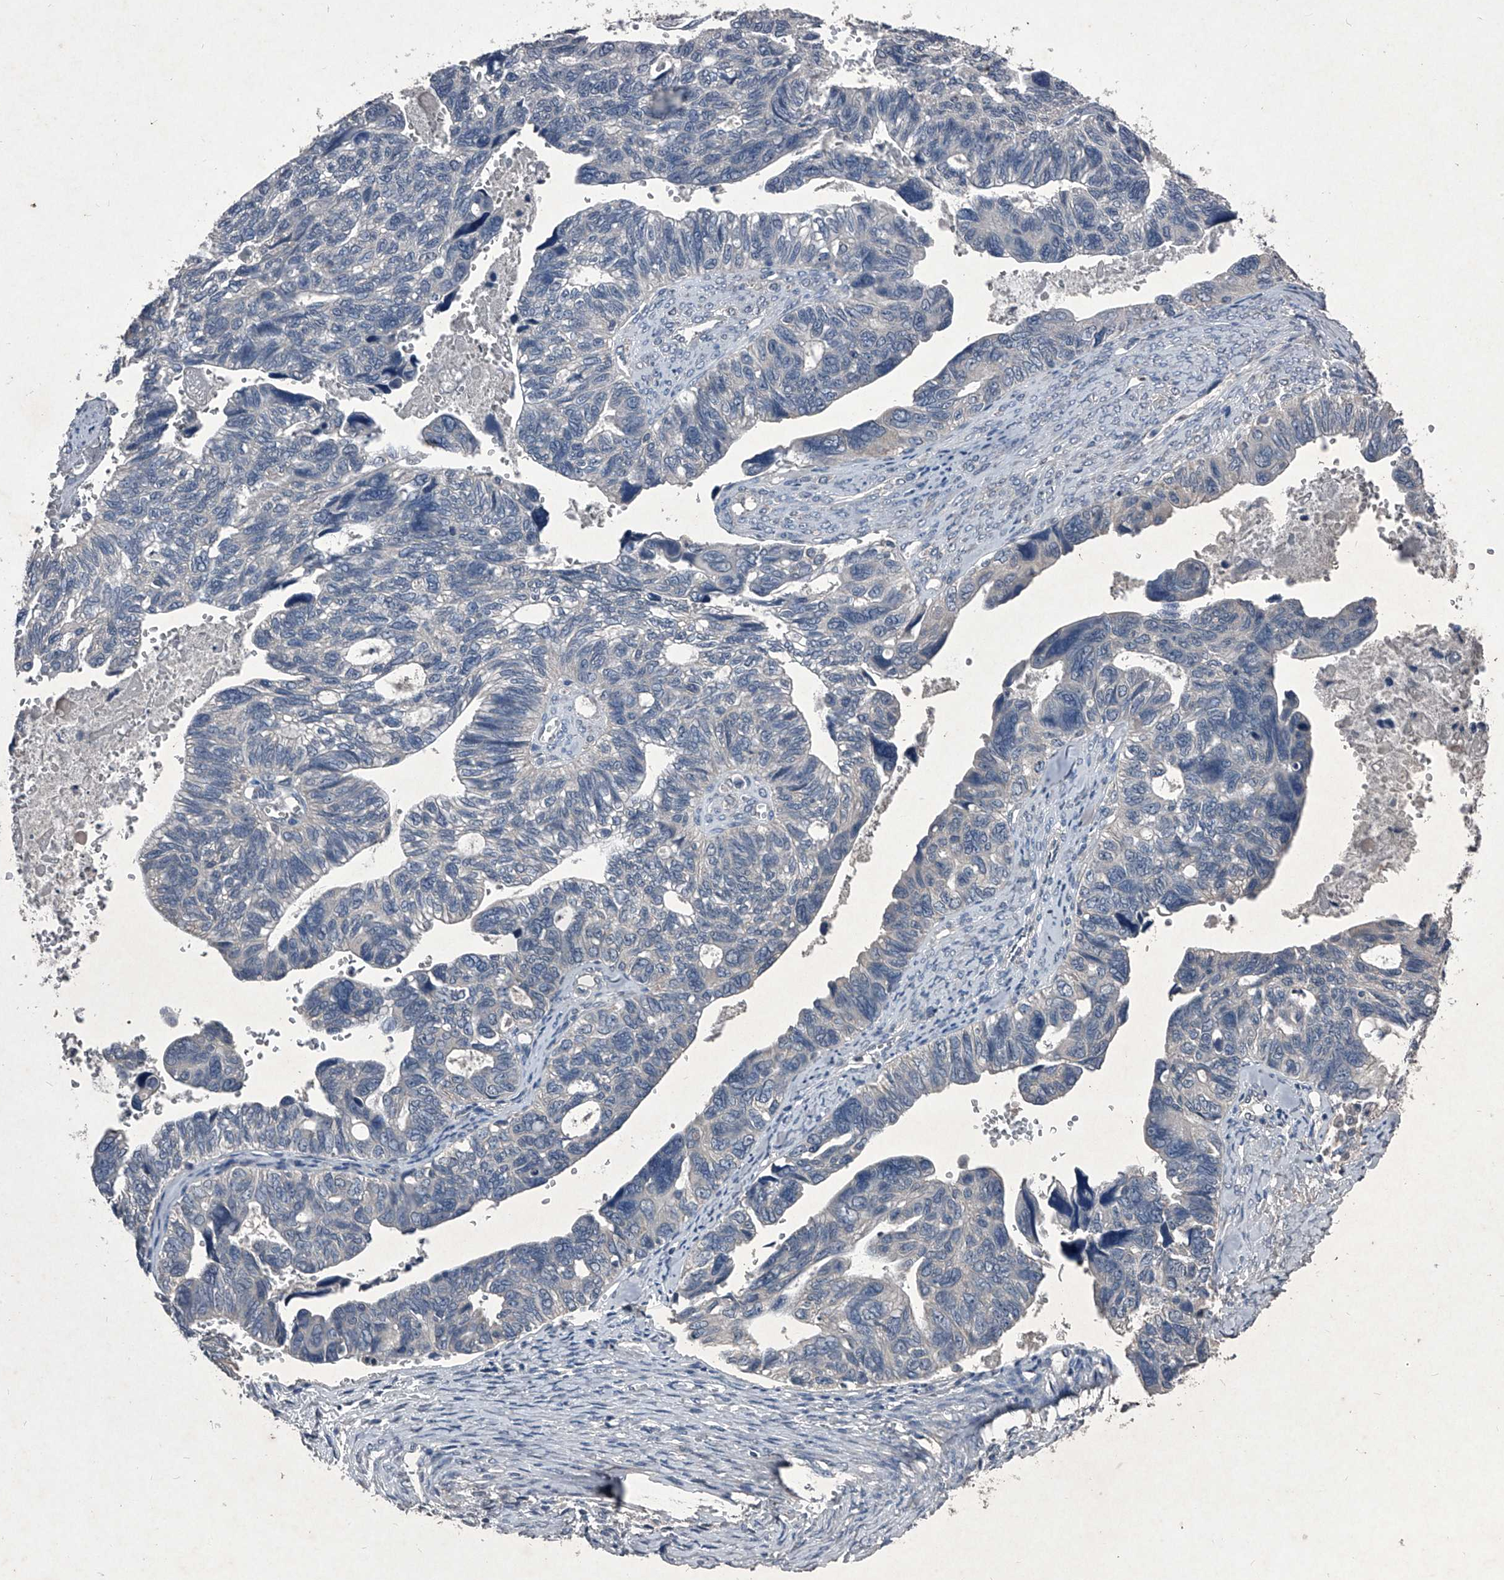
{"staining": {"intensity": "negative", "quantity": "none", "location": "none"}, "tissue": "ovarian cancer", "cell_type": "Tumor cells", "image_type": "cancer", "snomed": [{"axis": "morphology", "description": "Cystadenocarcinoma, serous, NOS"}, {"axis": "topography", "description": "Ovary"}], "caption": "Tumor cells are negative for protein expression in human serous cystadenocarcinoma (ovarian).", "gene": "MAPKAP1", "patient": {"sex": "female", "age": 79}}